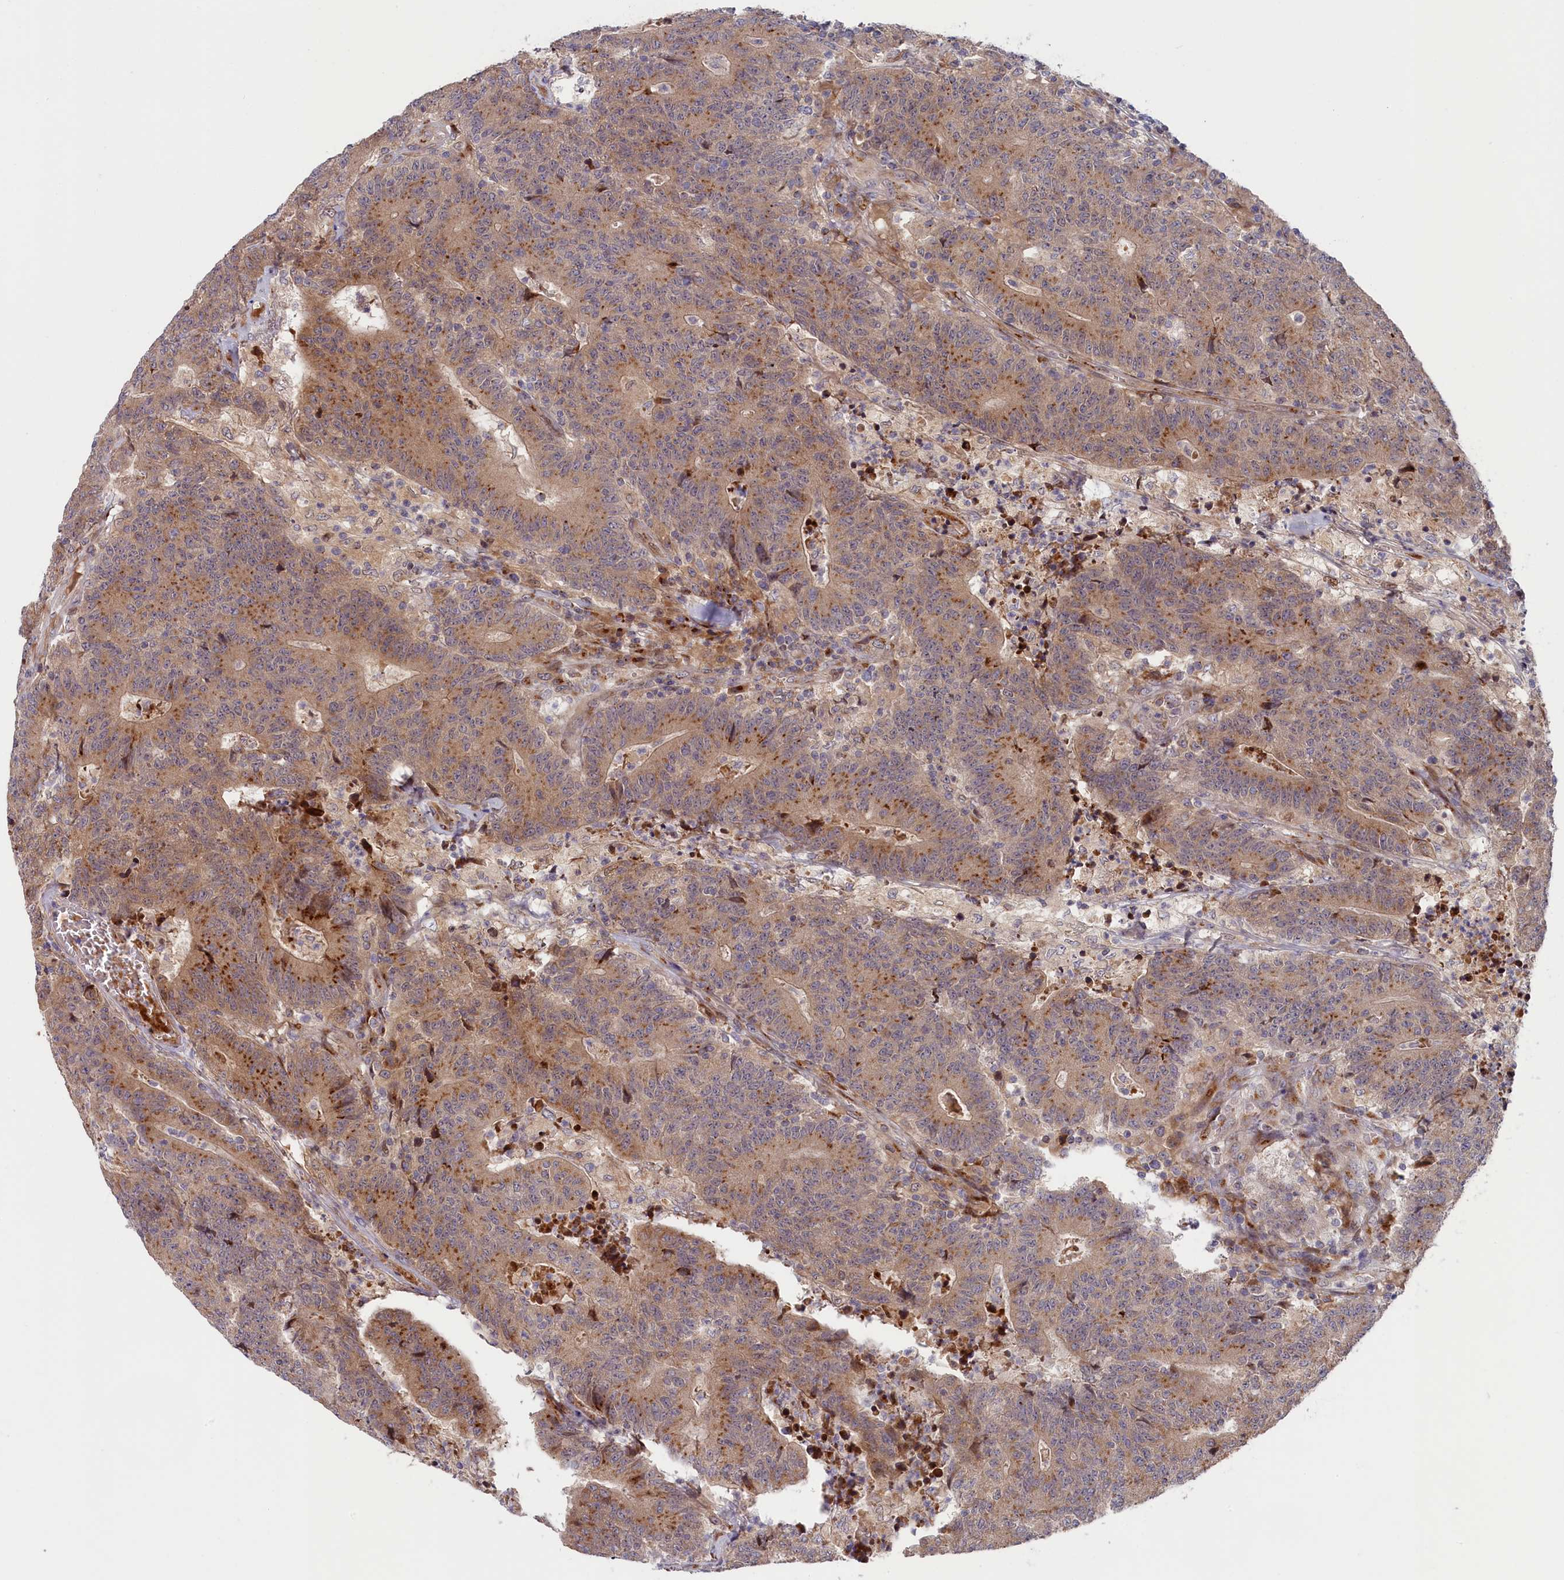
{"staining": {"intensity": "moderate", "quantity": ">75%", "location": "cytoplasmic/membranous"}, "tissue": "colorectal cancer", "cell_type": "Tumor cells", "image_type": "cancer", "snomed": [{"axis": "morphology", "description": "Adenocarcinoma, NOS"}, {"axis": "topography", "description": "Colon"}], "caption": "Immunohistochemistry (IHC) micrograph of human adenocarcinoma (colorectal) stained for a protein (brown), which displays medium levels of moderate cytoplasmic/membranous expression in about >75% of tumor cells.", "gene": "CHST12", "patient": {"sex": "female", "age": 75}}